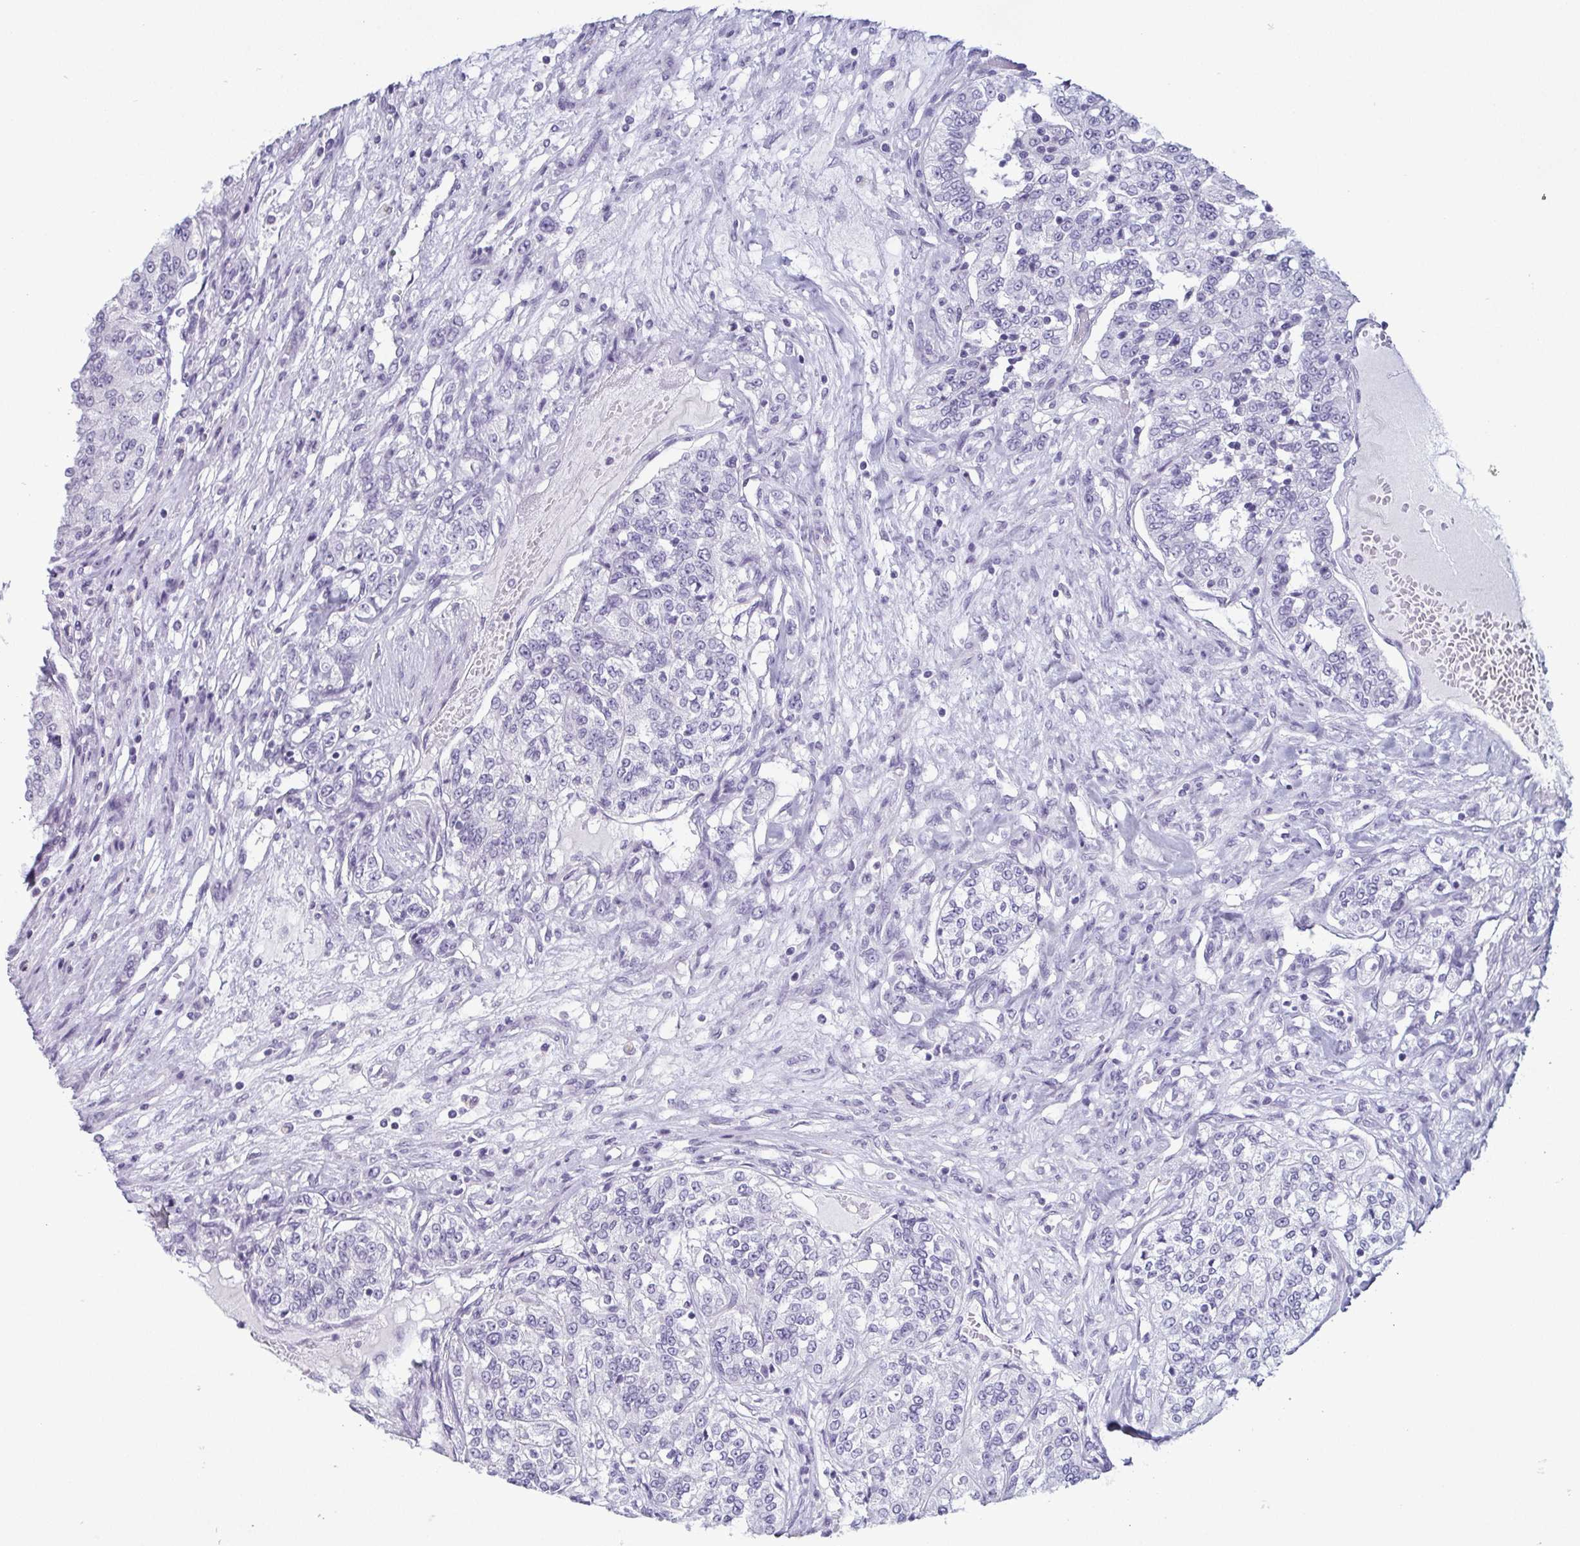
{"staining": {"intensity": "negative", "quantity": "none", "location": "none"}, "tissue": "renal cancer", "cell_type": "Tumor cells", "image_type": "cancer", "snomed": [{"axis": "morphology", "description": "Adenocarcinoma, NOS"}, {"axis": "topography", "description": "Kidney"}], "caption": "Adenocarcinoma (renal) stained for a protein using IHC shows no staining tumor cells.", "gene": "KRT78", "patient": {"sex": "female", "age": 63}}